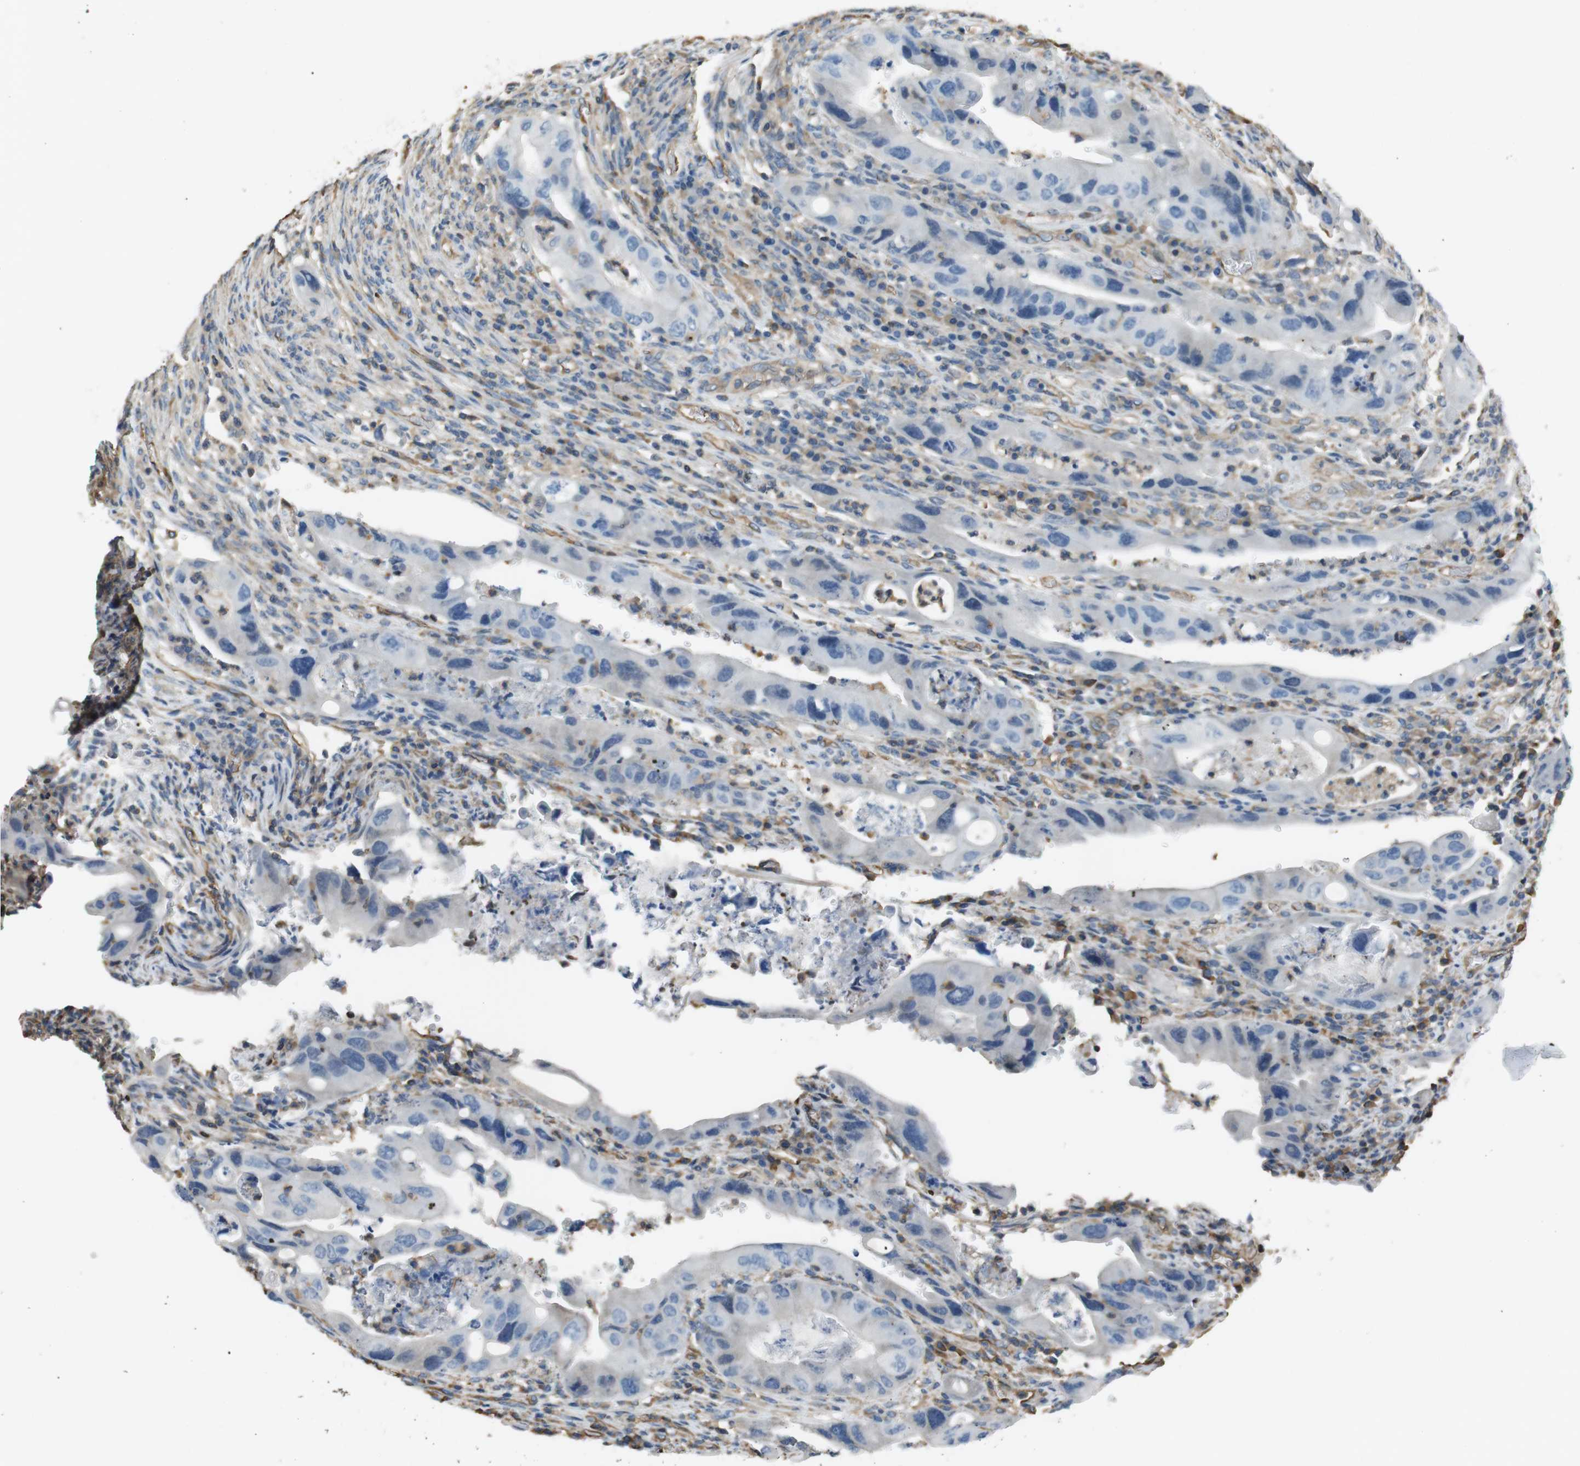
{"staining": {"intensity": "negative", "quantity": "none", "location": "none"}, "tissue": "colorectal cancer", "cell_type": "Tumor cells", "image_type": "cancer", "snomed": [{"axis": "morphology", "description": "Adenocarcinoma, NOS"}, {"axis": "topography", "description": "Rectum"}], "caption": "This is an immunohistochemistry (IHC) photomicrograph of human adenocarcinoma (colorectal). There is no staining in tumor cells.", "gene": "FCAR", "patient": {"sex": "female", "age": 57}}